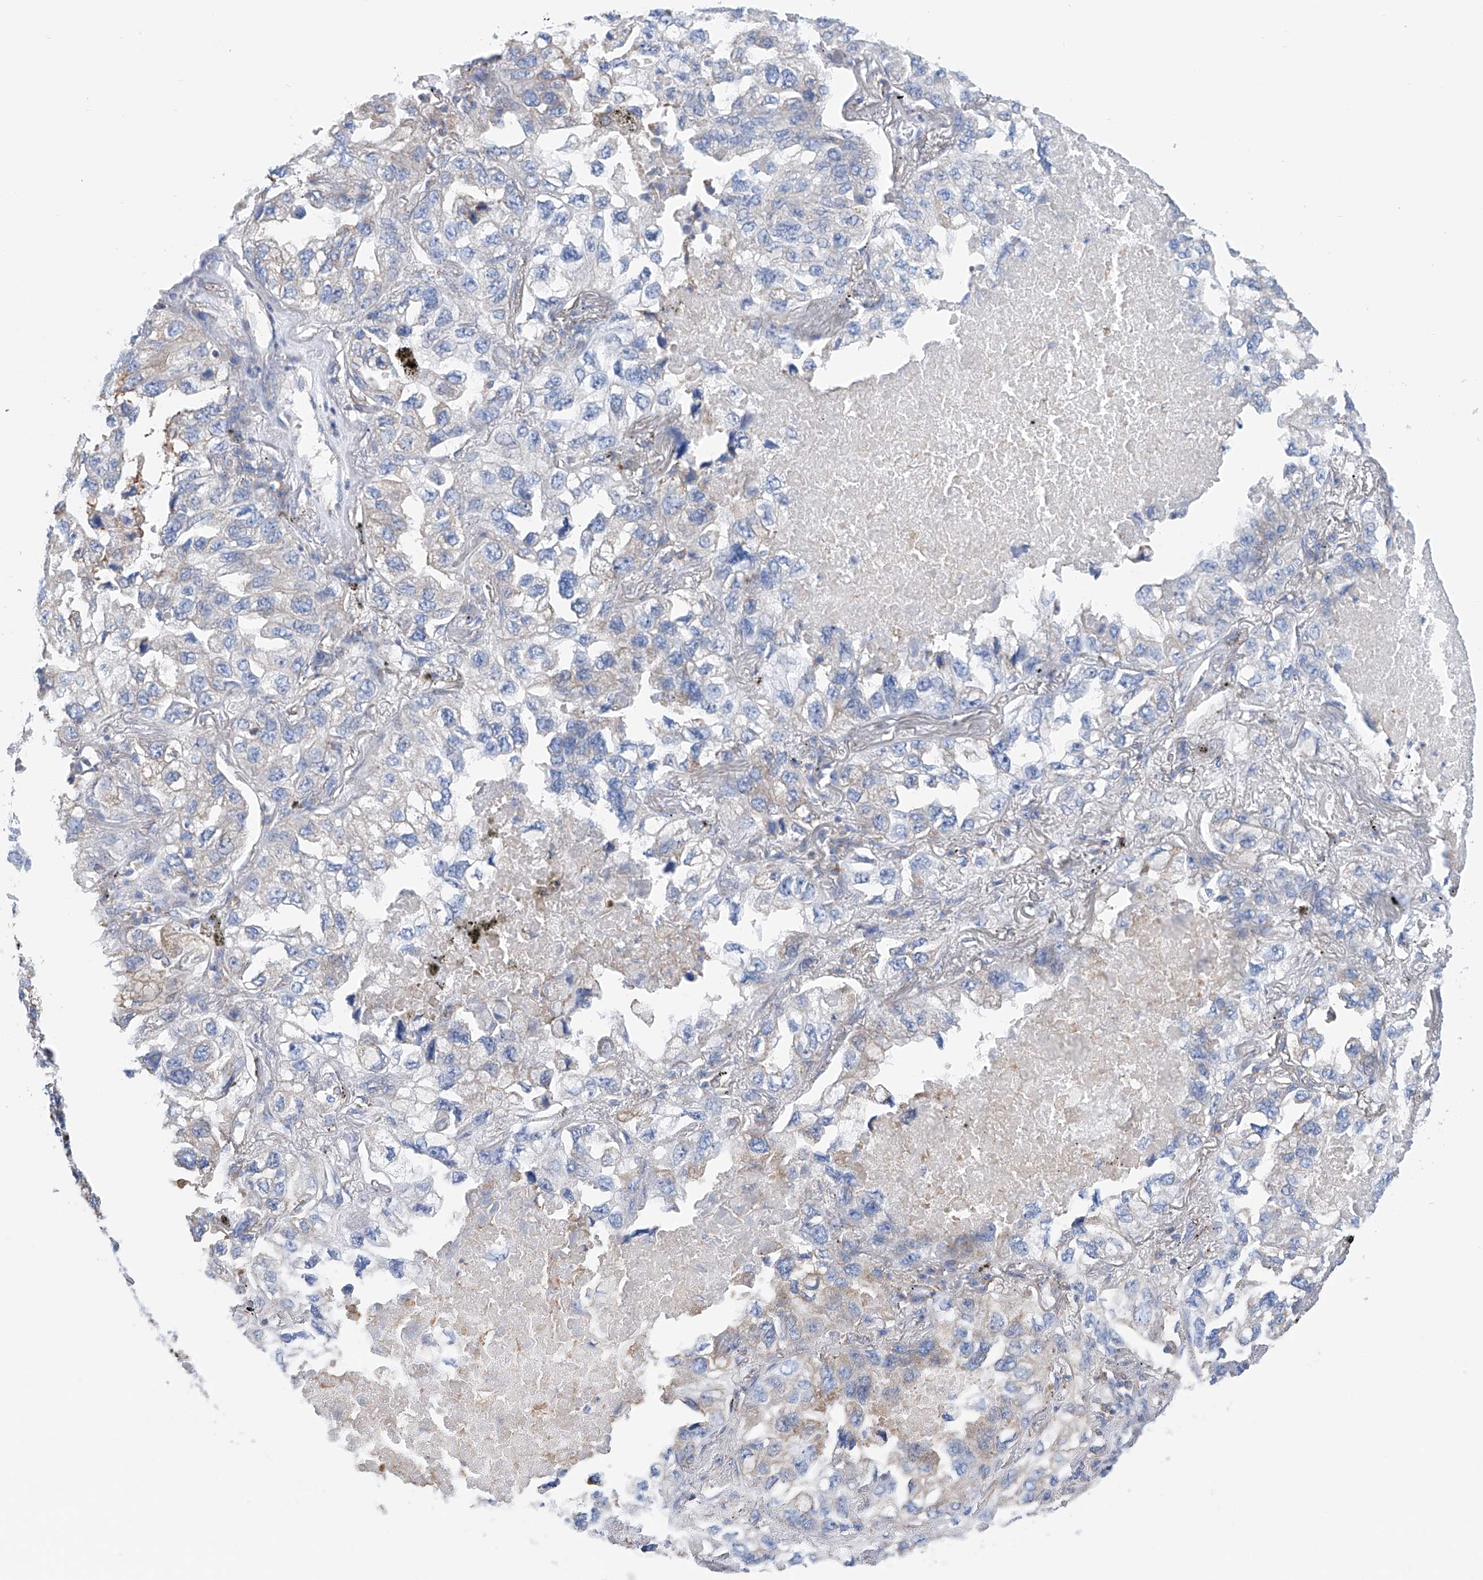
{"staining": {"intensity": "negative", "quantity": "none", "location": "none"}, "tissue": "lung cancer", "cell_type": "Tumor cells", "image_type": "cancer", "snomed": [{"axis": "morphology", "description": "Adenocarcinoma, NOS"}, {"axis": "topography", "description": "Lung"}], "caption": "A histopathology image of lung cancer (adenocarcinoma) stained for a protein reveals no brown staining in tumor cells. Nuclei are stained in blue.", "gene": "MAD2L1", "patient": {"sex": "male", "age": 65}}